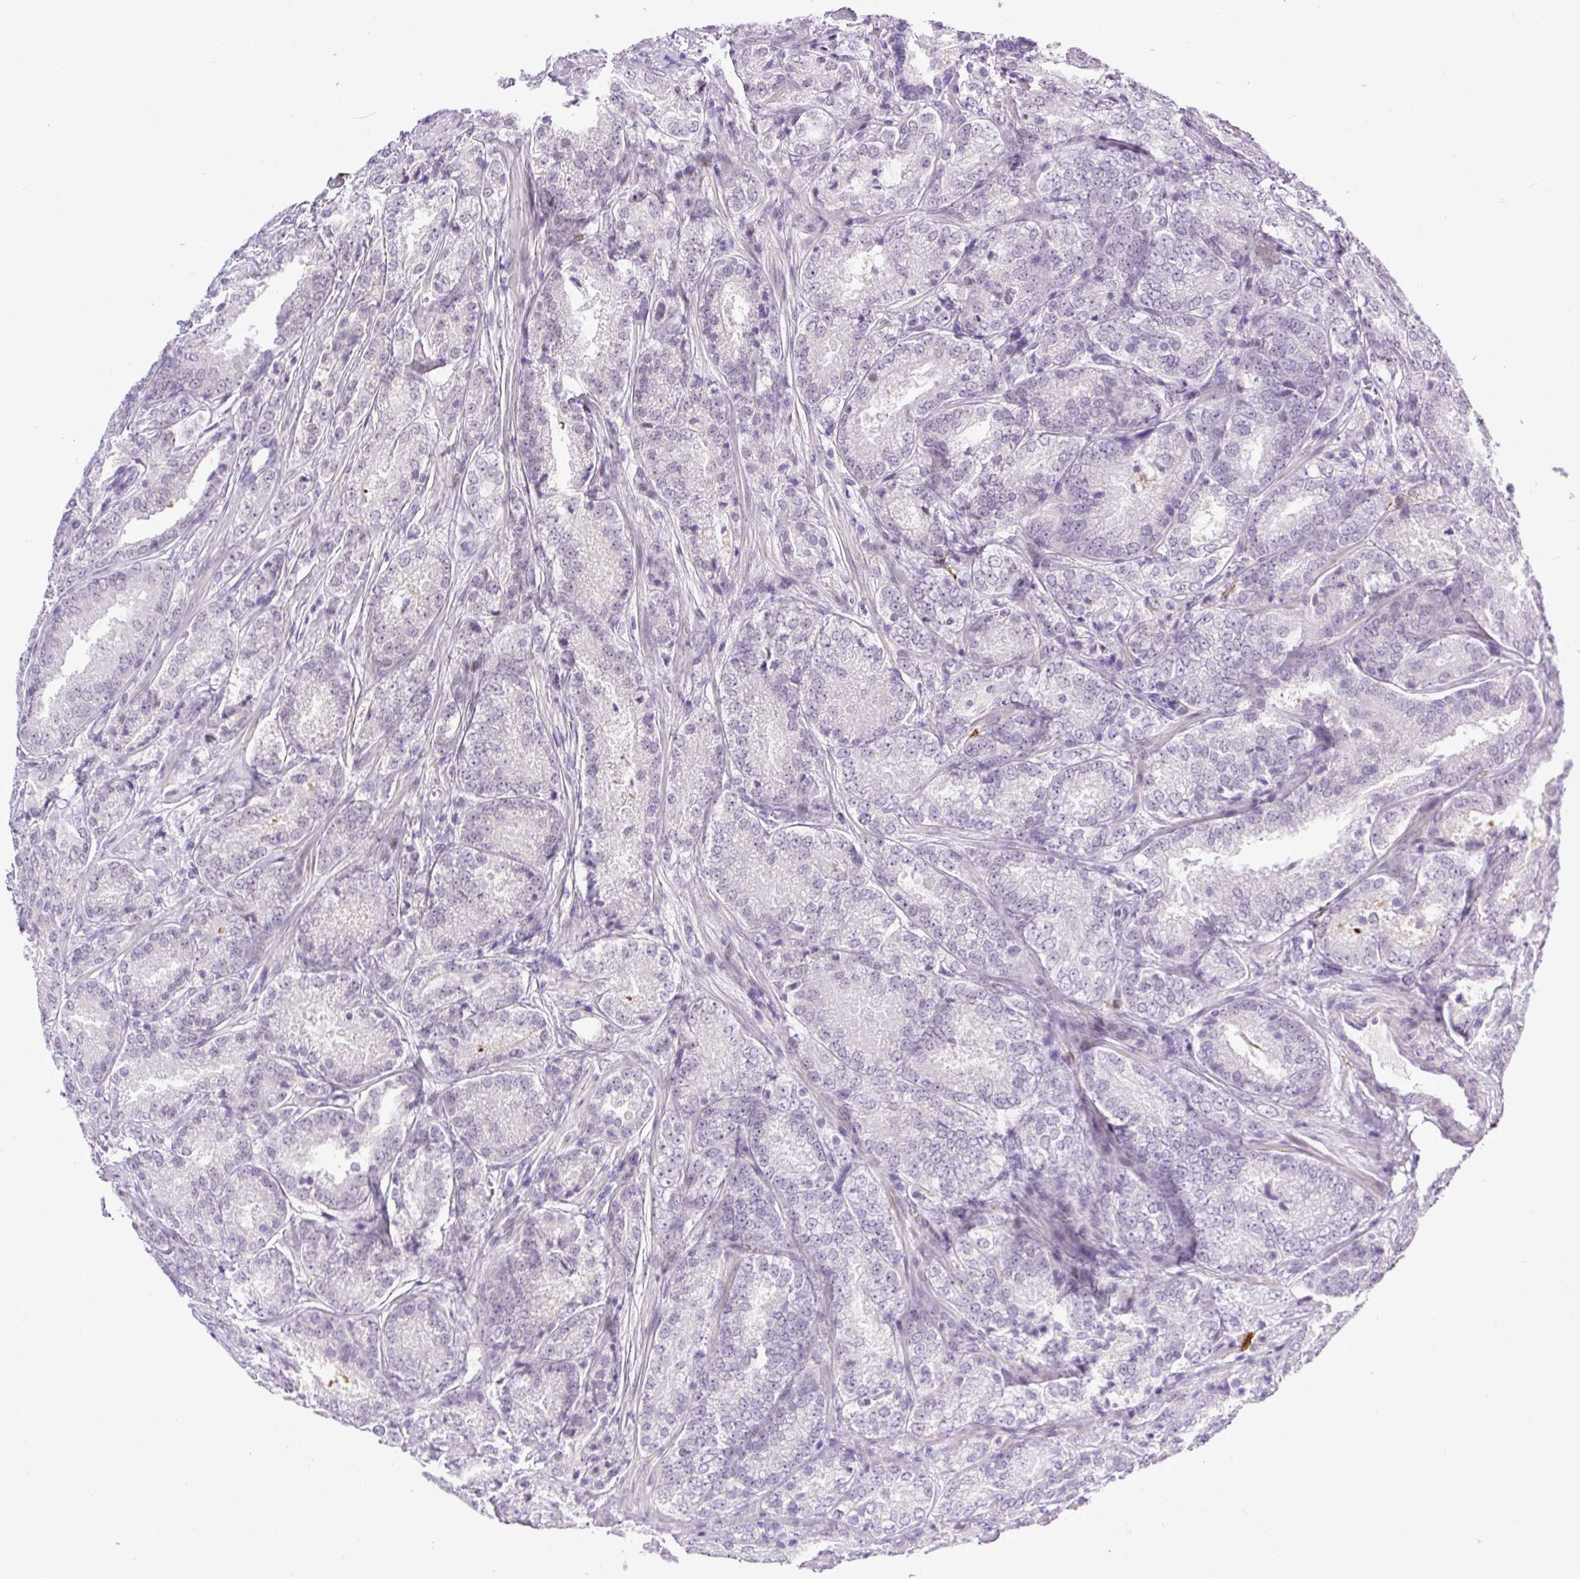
{"staining": {"intensity": "negative", "quantity": "none", "location": "none"}, "tissue": "prostate cancer", "cell_type": "Tumor cells", "image_type": "cancer", "snomed": [{"axis": "morphology", "description": "Adenocarcinoma, High grade"}, {"axis": "topography", "description": "Prostate"}], "caption": "Immunohistochemistry (IHC) of human prostate cancer (adenocarcinoma (high-grade)) reveals no staining in tumor cells.", "gene": "WNT10B", "patient": {"sex": "male", "age": 63}}